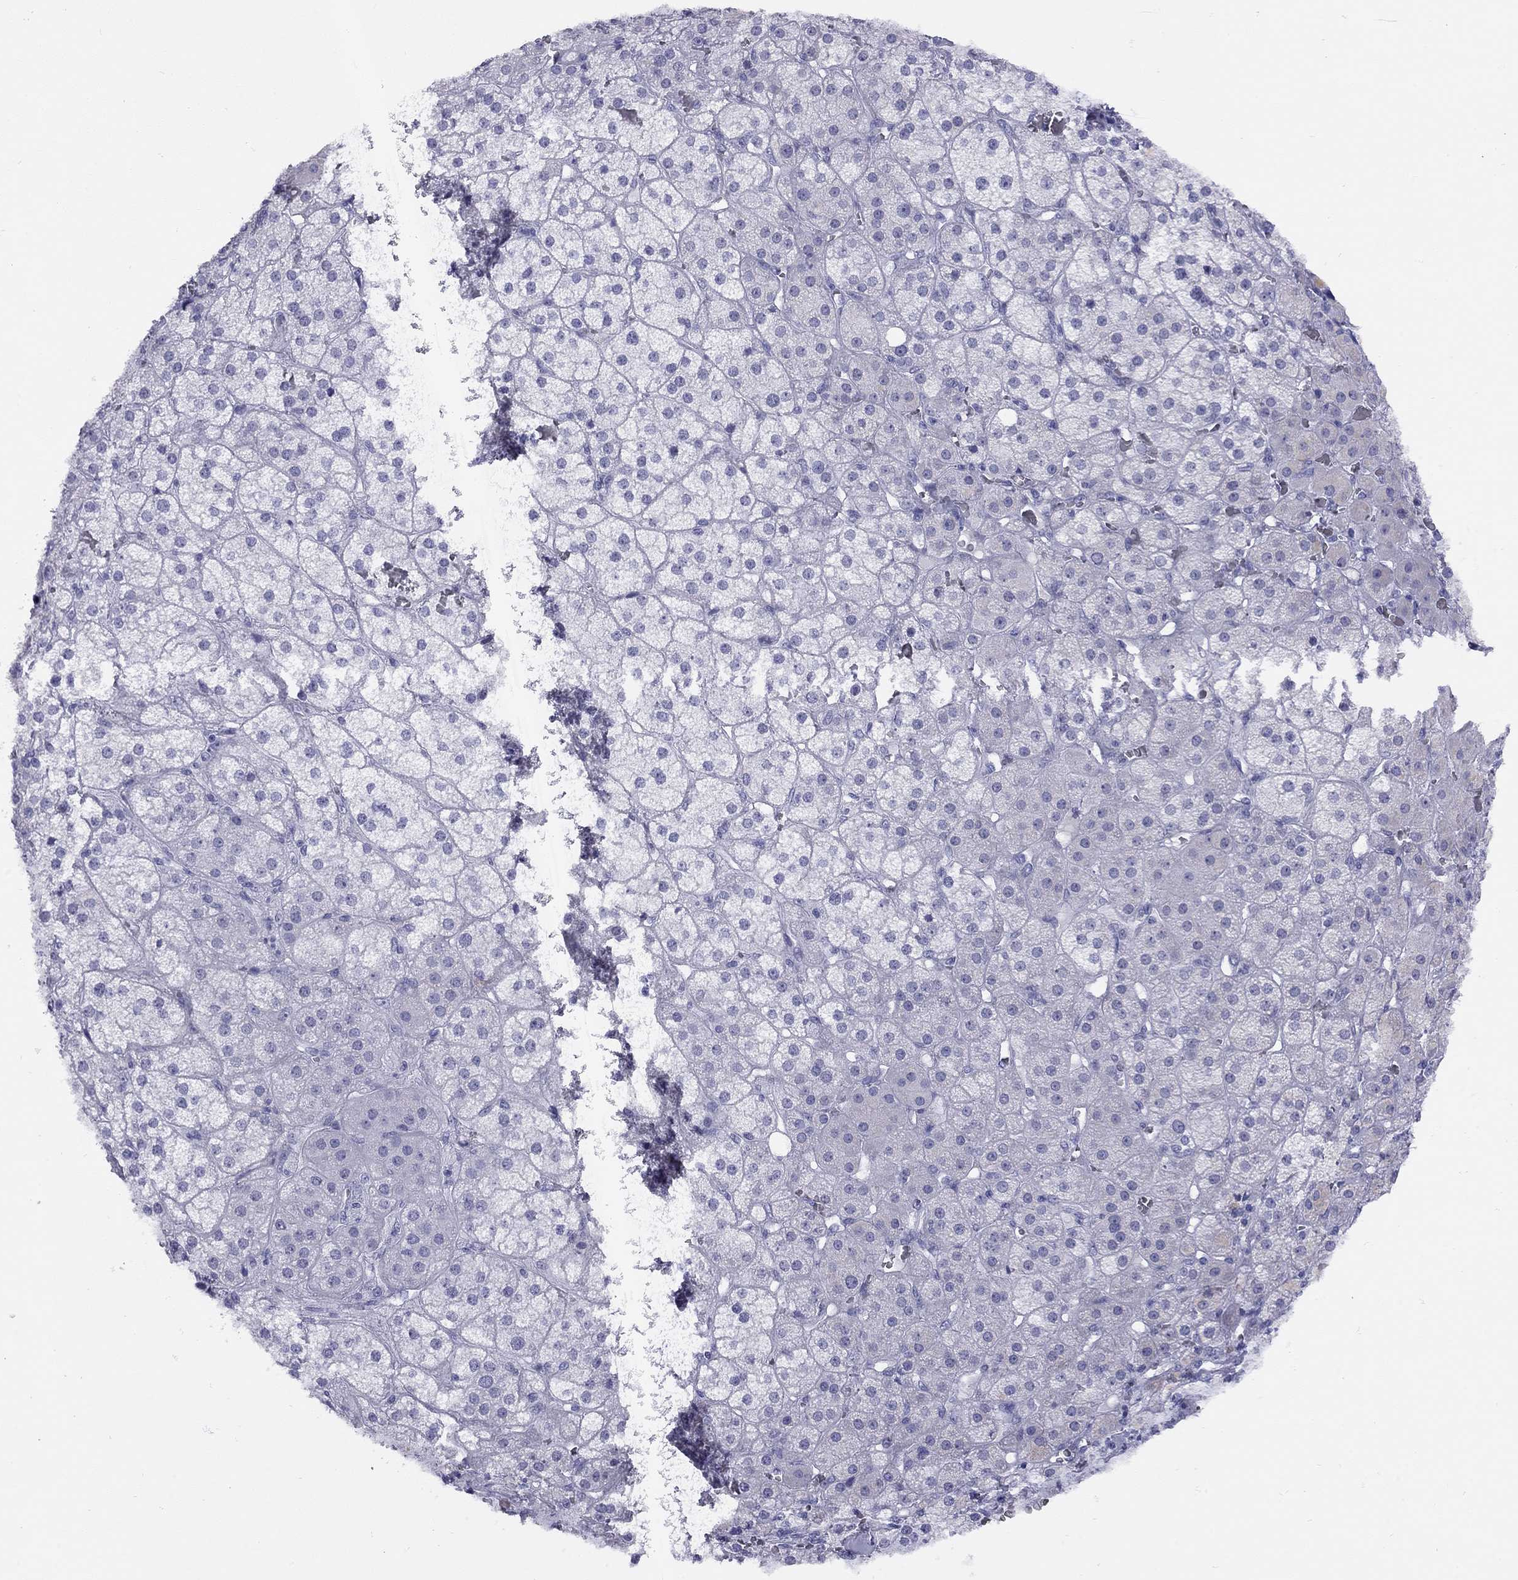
{"staining": {"intensity": "negative", "quantity": "none", "location": "none"}, "tissue": "adrenal gland", "cell_type": "Glandular cells", "image_type": "normal", "snomed": [{"axis": "morphology", "description": "Normal tissue, NOS"}, {"axis": "topography", "description": "Adrenal gland"}], "caption": "The immunohistochemistry (IHC) image has no significant expression in glandular cells of adrenal gland. (Immunohistochemistry, brightfield microscopy, high magnification).", "gene": "LYAR", "patient": {"sex": "male", "age": 57}}